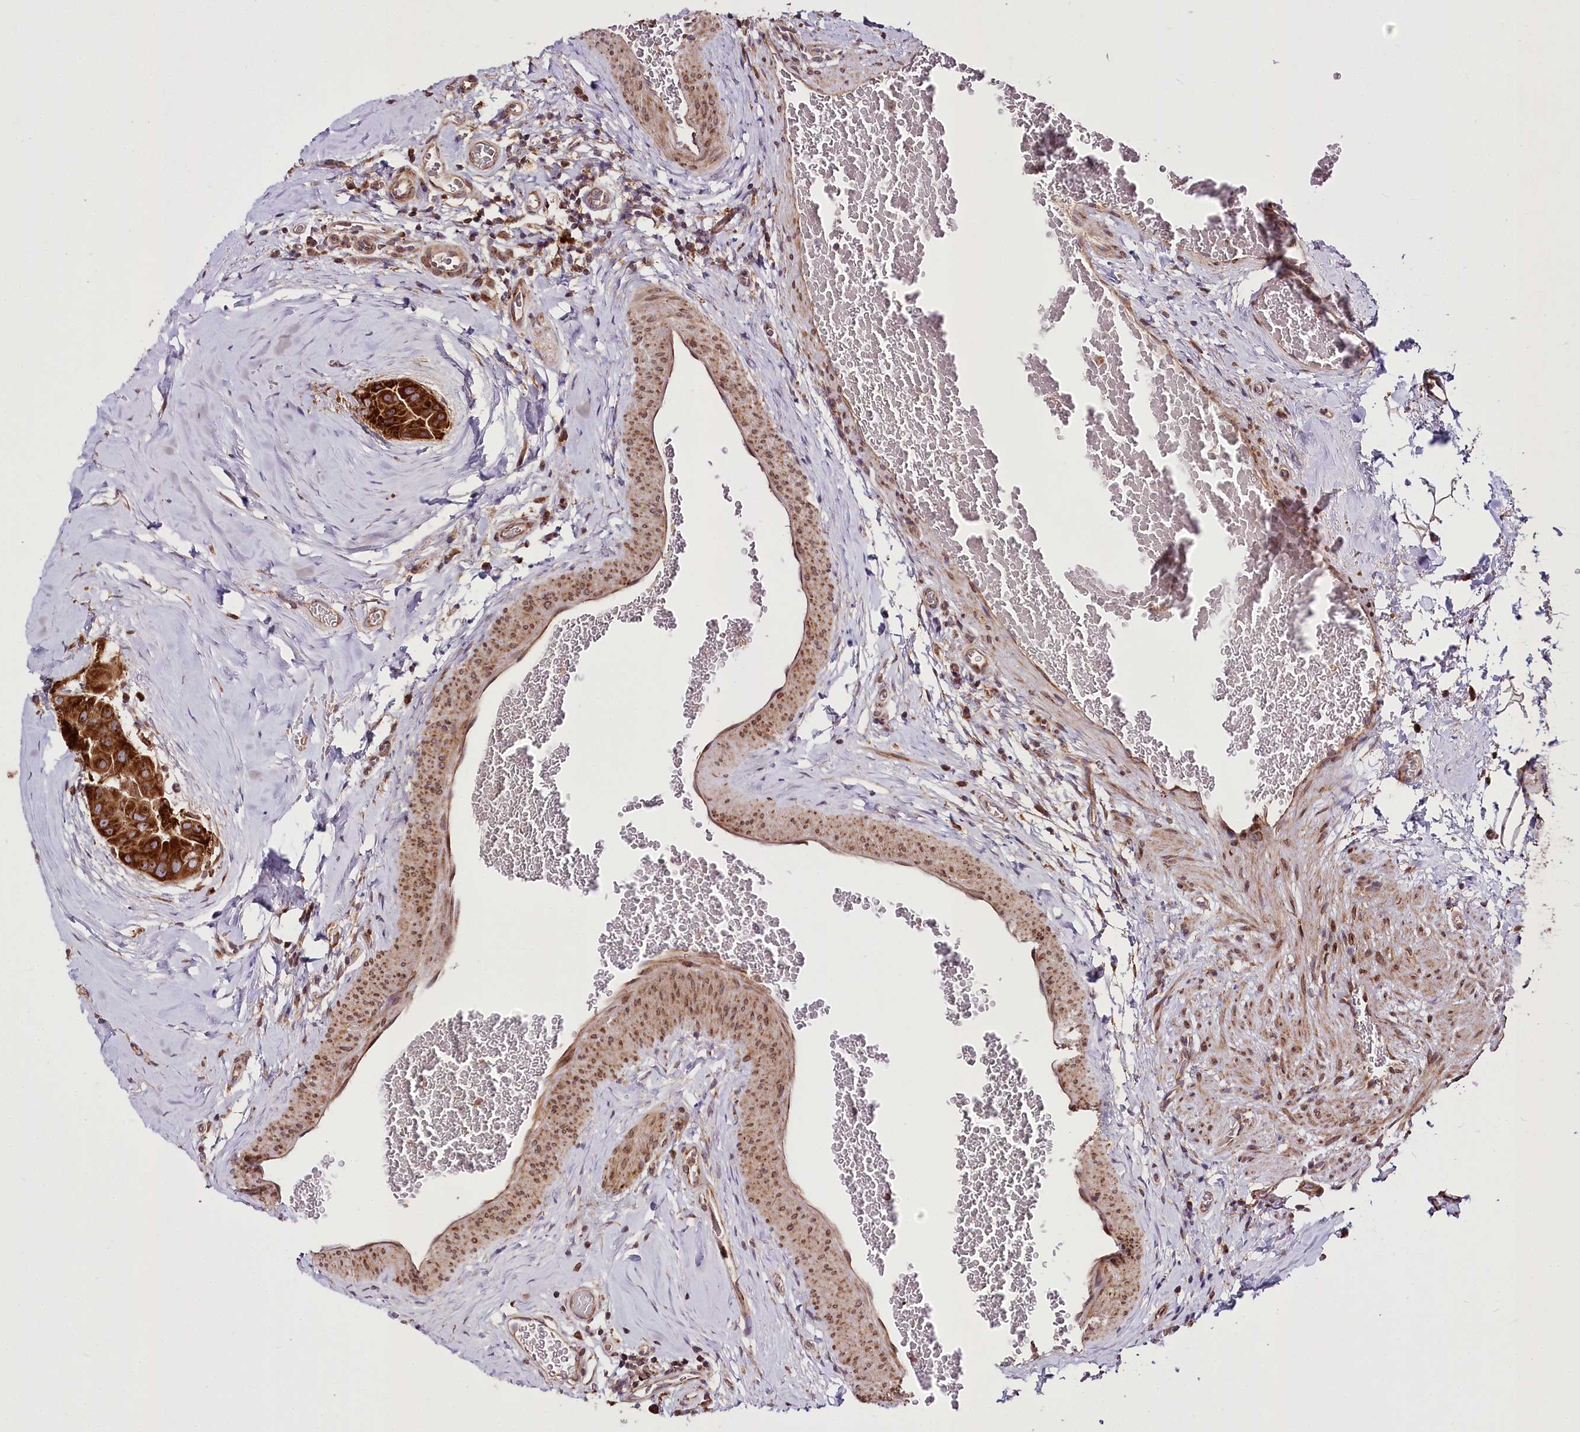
{"staining": {"intensity": "strong", "quantity": ">75%", "location": "cytoplasmic/membranous"}, "tissue": "thyroid cancer", "cell_type": "Tumor cells", "image_type": "cancer", "snomed": [{"axis": "morphology", "description": "Papillary adenocarcinoma, NOS"}, {"axis": "topography", "description": "Thyroid gland"}], "caption": "Immunohistochemical staining of human thyroid papillary adenocarcinoma reveals high levels of strong cytoplasmic/membranous staining in approximately >75% of tumor cells.", "gene": "RAB7A", "patient": {"sex": "male", "age": 33}}